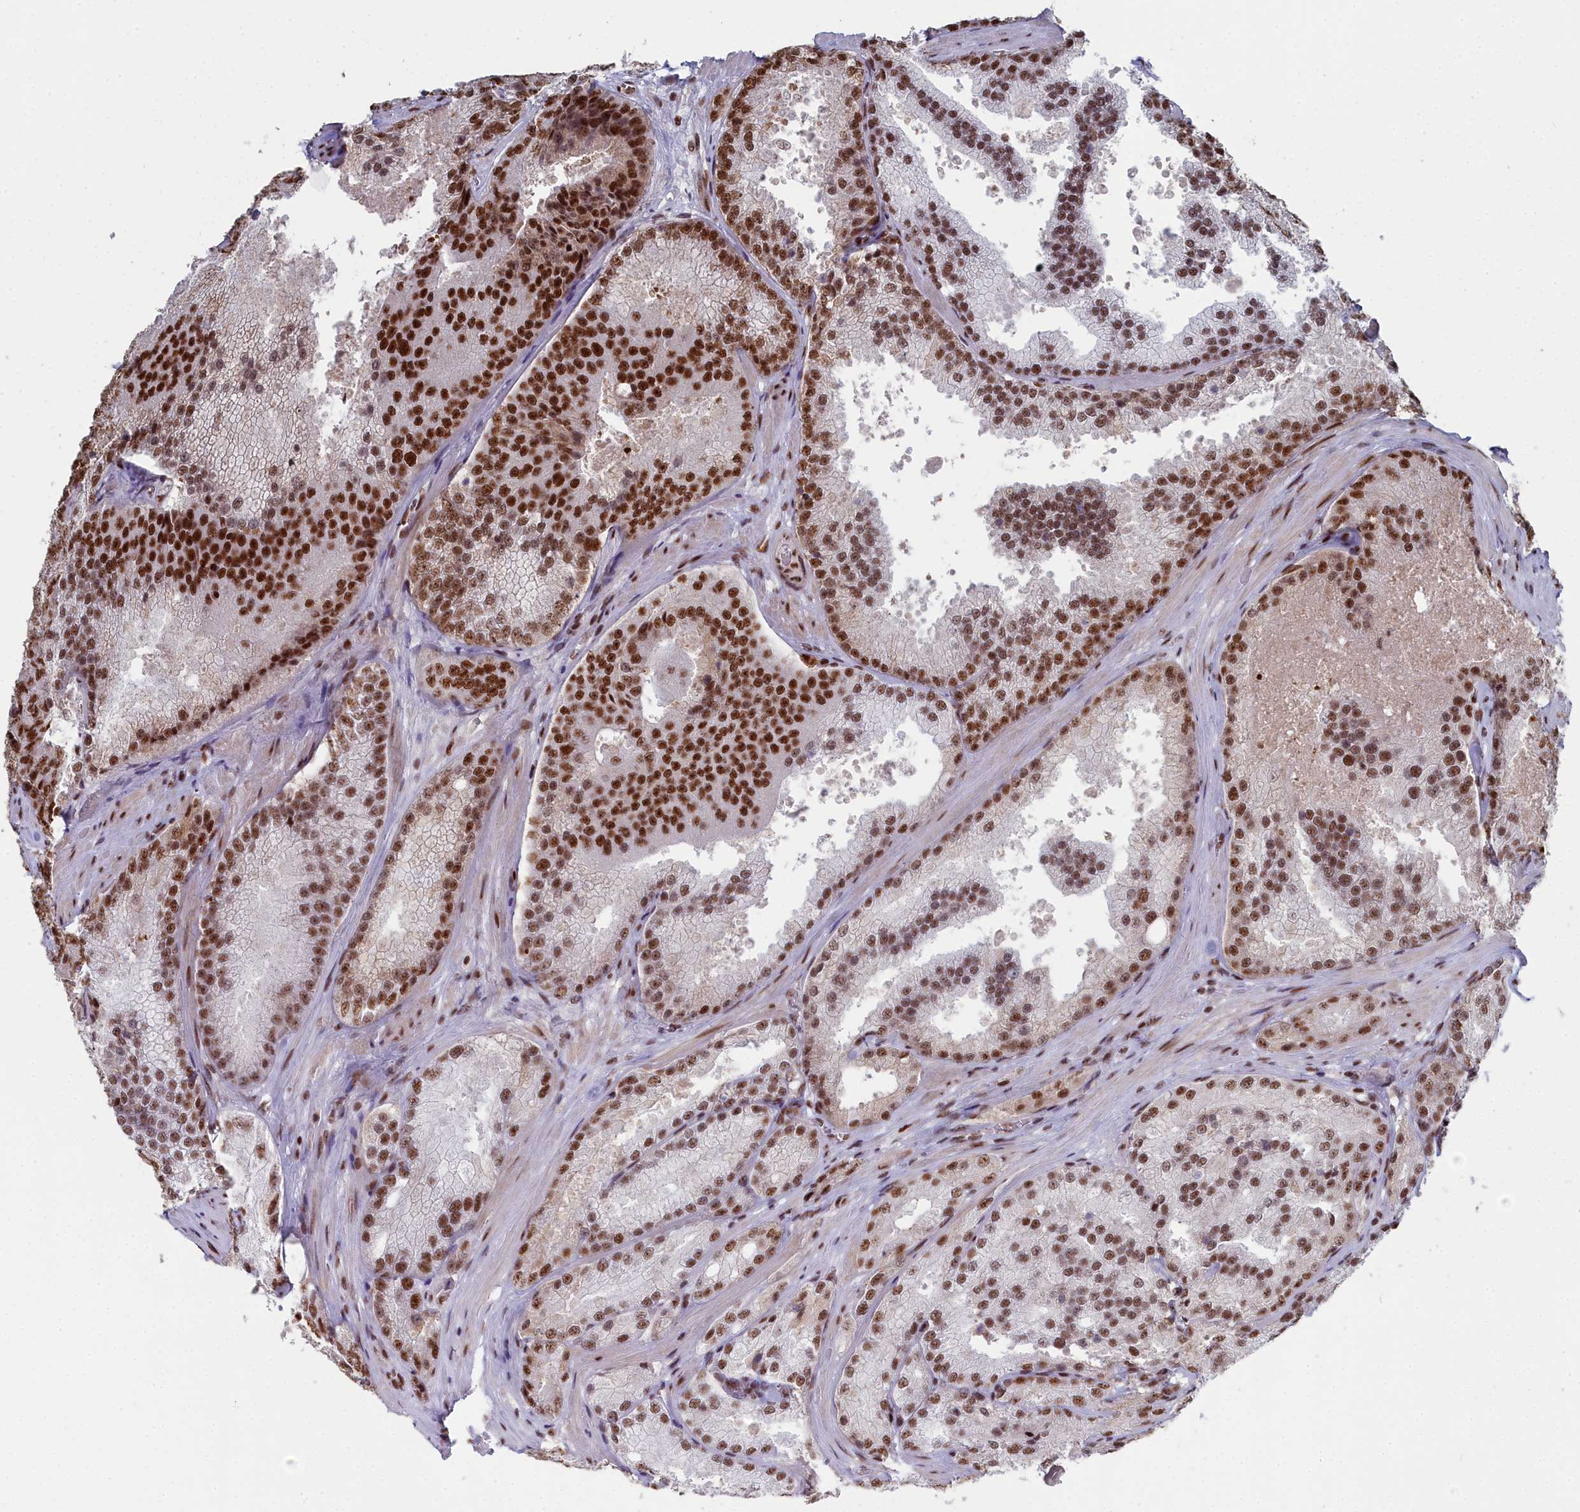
{"staining": {"intensity": "strong", "quantity": ">75%", "location": "nuclear"}, "tissue": "prostate cancer", "cell_type": "Tumor cells", "image_type": "cancer", "snomed": [{"axis": "morphology", "description": "Adenocarcinoma, High grade"}, {"axis": "topography", "description": "Prostate"}], "caption": "Prostate high-grade adenocarcinoma stained for a protein reveals strong nuclear positivity in tumor cells. The protein of interest is shown in brown color, while the nuclei are stained blue.", "gene": "SF3B3", "patient": {"sex": "male", "age": 61}}